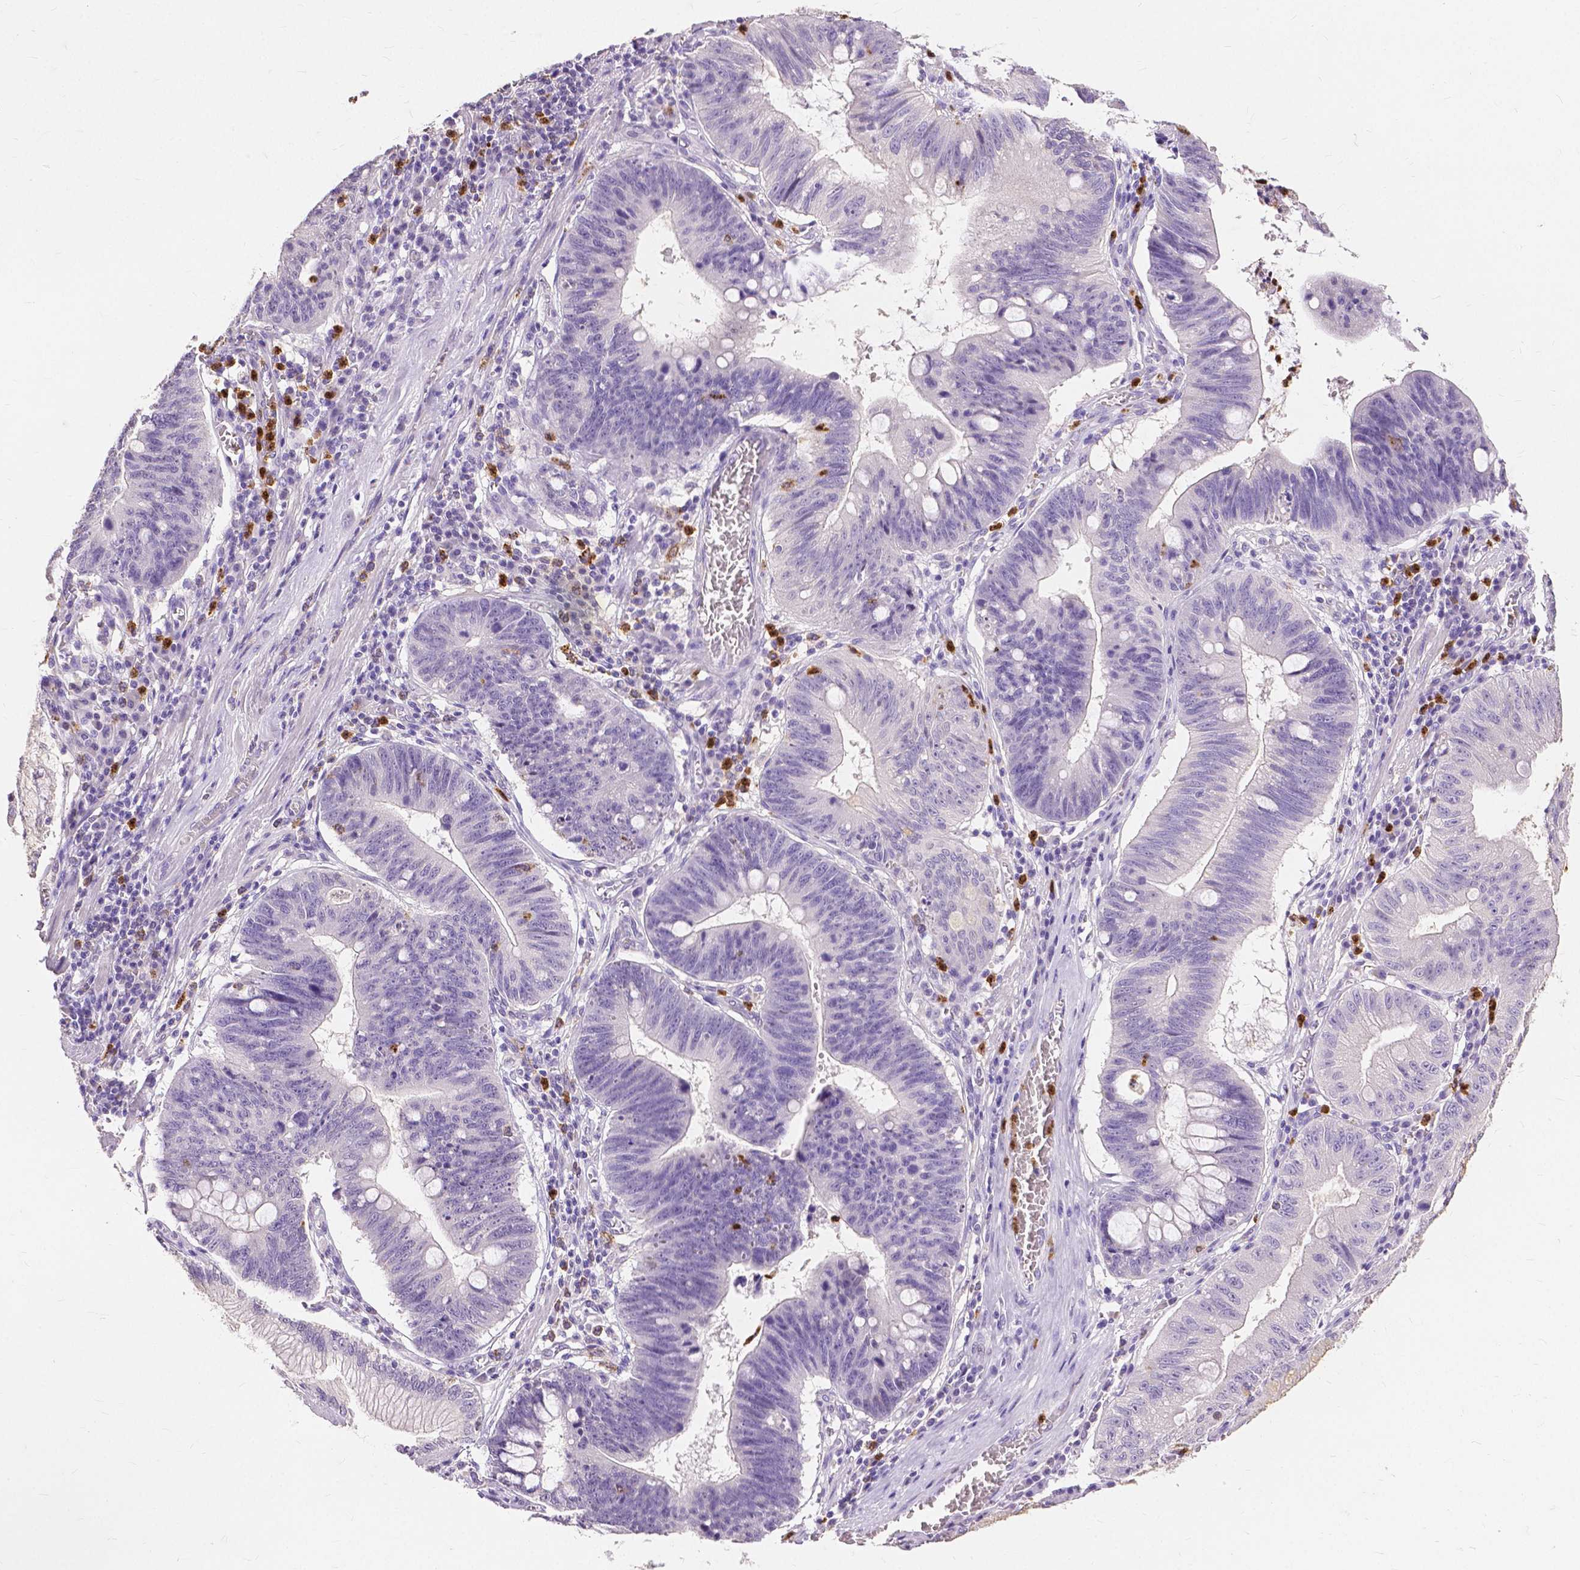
{"staining": {"intensity": "negative", "quantity": "none", "location": "none"}, "tissue": "stomach cancer", "cell_type": "Tumor cells", "image_type": "cancer", "snomed": [{"axis": "morphology", "description": "Adenocarcinoma, NOS"}, {"axis": "topography", "description": "Stomach"}], "caption": "A histopathology image of stomach cancer (adenocarcinoma) stained for a protein reveals no brown staining in tumor cells.", "gene": "CXCR2", "patient": {"sex": "male", "age": 59}}